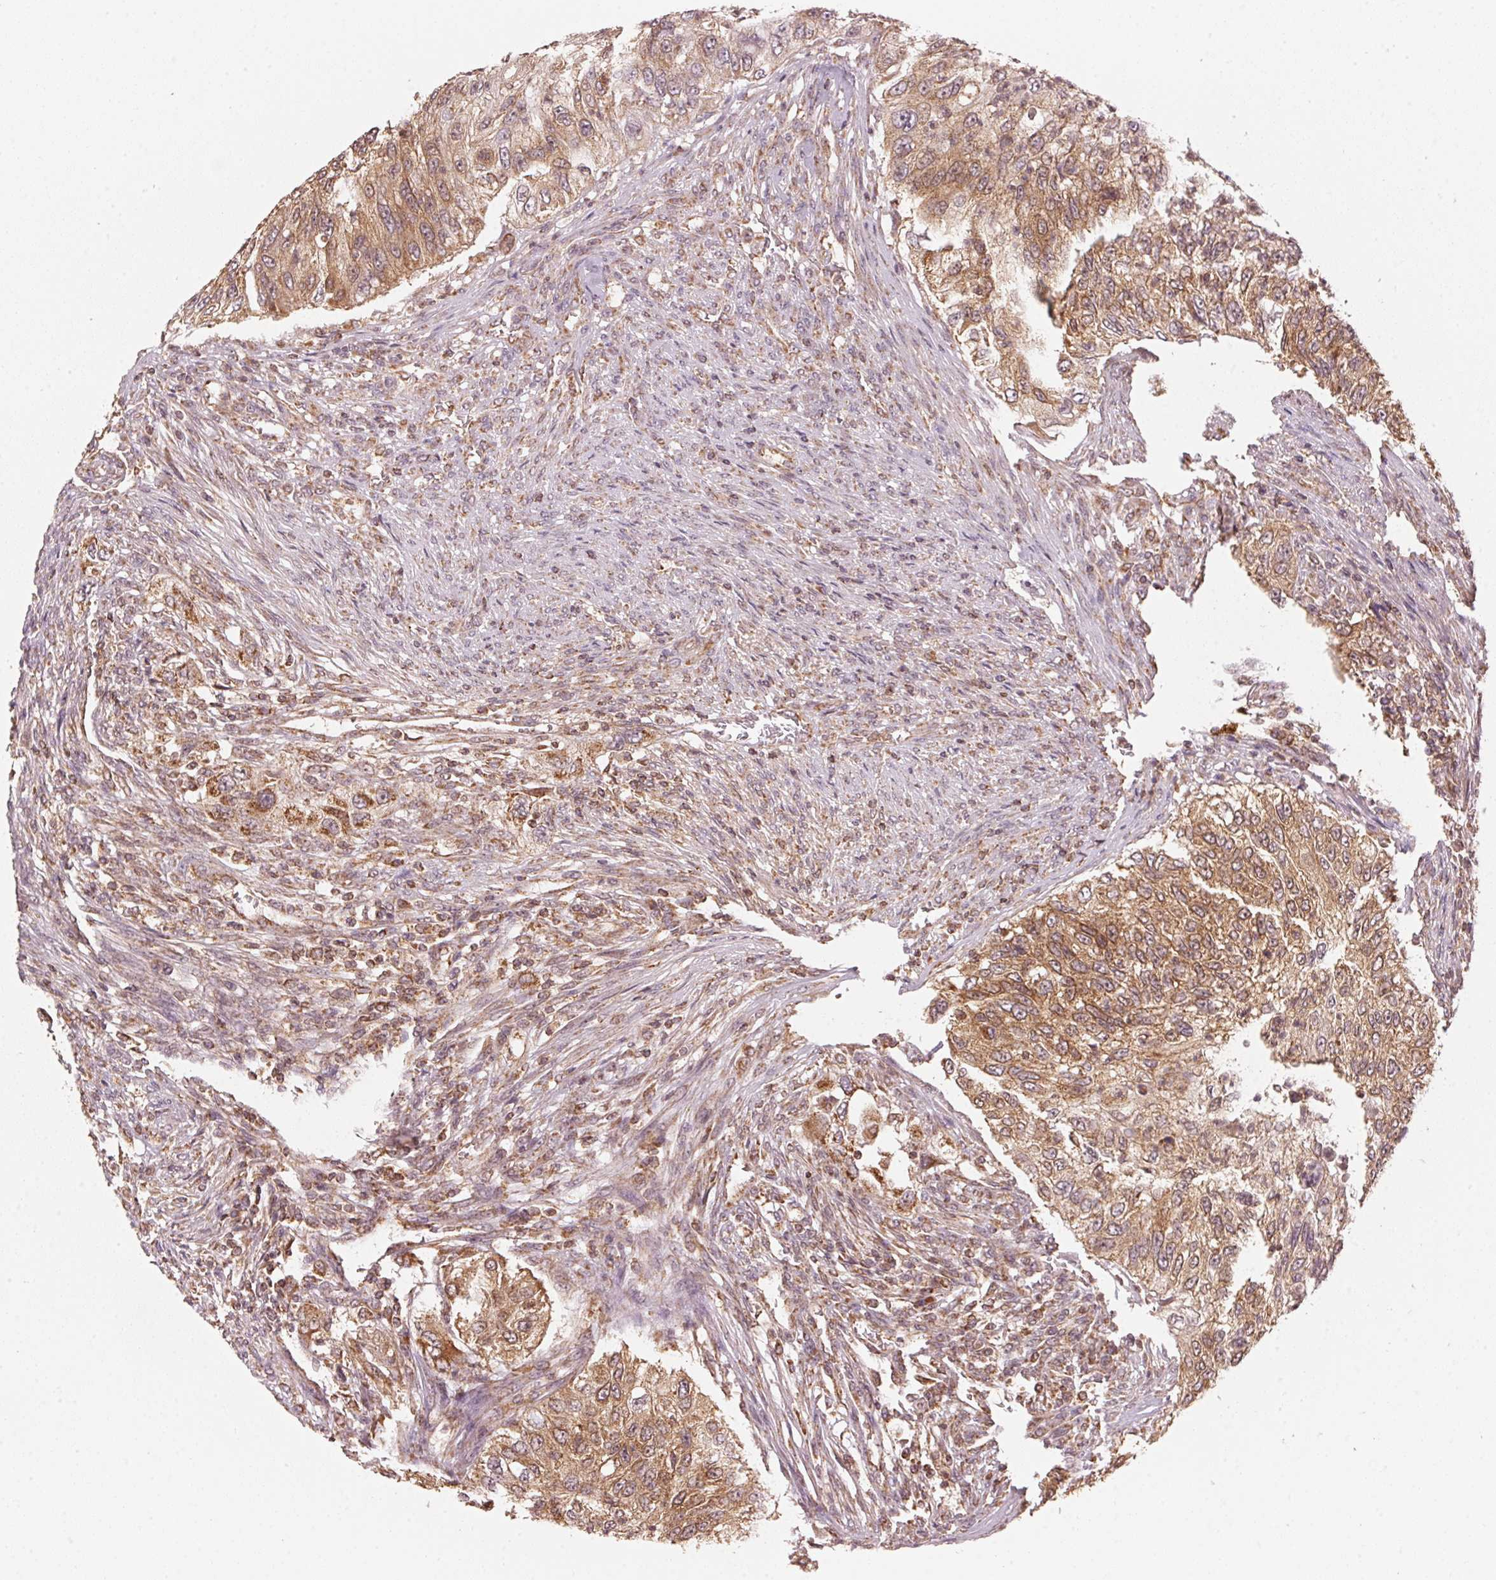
{"staining": {"intensity": "moderate", "quantity": ">75%", "location": "cytoplasmic/membranous"}, "tissue": "urothelial cancer", "cell_type": "Tumor cells", "image_type": "cancer", "snomed": [{"axis": "morphology", "description": "Urothelial carcinoma, High grade"}, {"axis": "topography", "description": "Urinary bladder"}], "caption": "High-grade urothelial carcinoma stained for a protein reveals moderate cytoplasmic/membranous positivity in tumor cells. Using DAB (brown) and hematoxylin (blue) stains, captured at high magnification using brightfield microscopy.", "gene": "ARHGAP6", "patient": {"sex": "female", "age": 60}}